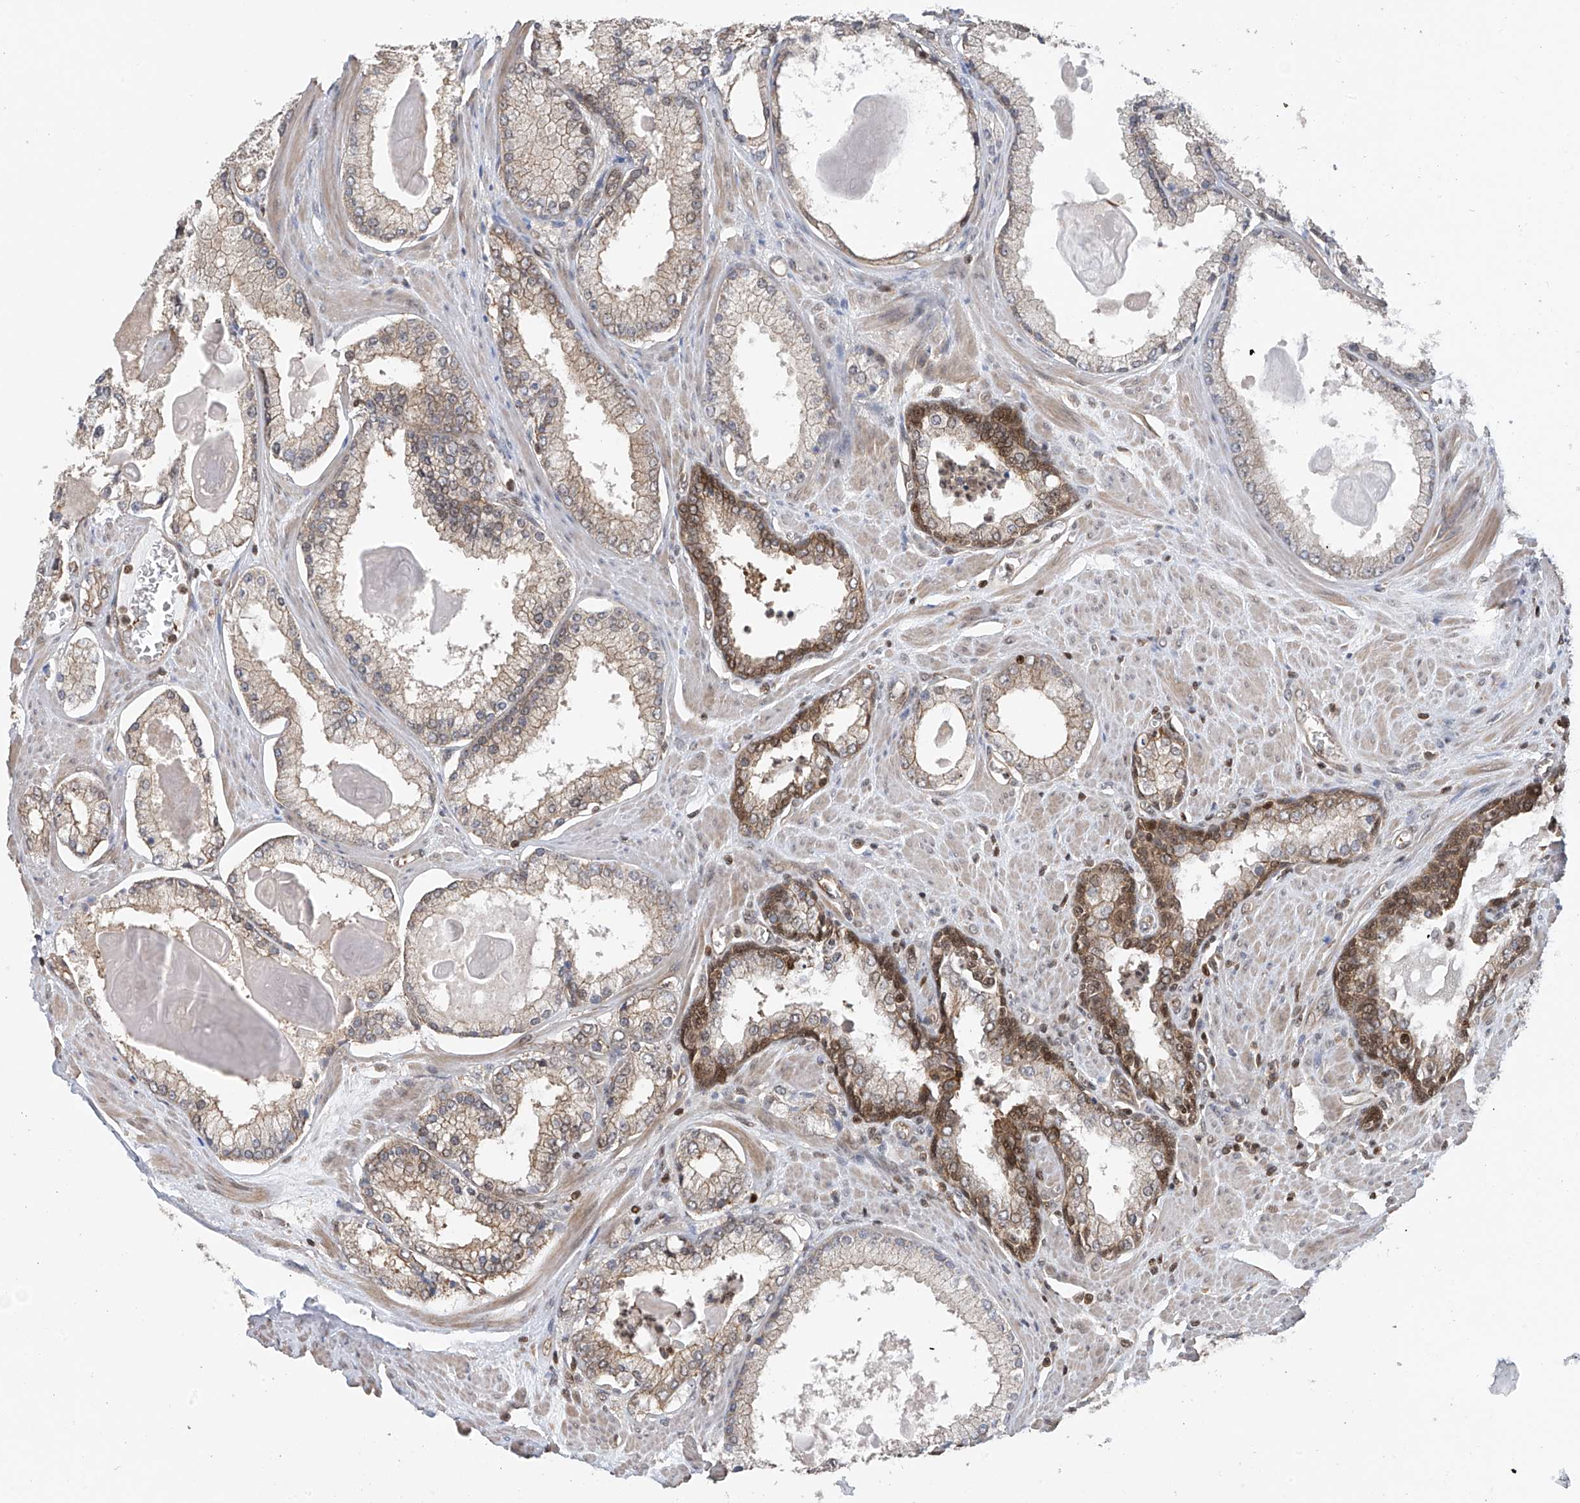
{"staining": {"intensity": "weak", "quantity": "25%-75%", "location": "cytoplasmic/membranous"}, "tissue": "prostate cancer", "cell_type": "Tumor cells", "image_type": "cancer", "snomed": [{"axis": "morphology", "description": "Adenocarcinoma, Low grade"}, {"axis": "topography", "description": "Prostate"}], "caption": "A brown stain shows weak cytoplasmic/membranous expression of a protein in human prostate cancer tumor cells. (DAB (3,3'-diaminobenzidine) IHC, brown staining for protein, blue staining for nuclei).", "gene": "DNAJC9", "patient": {"sex": "male", "age": 54}}